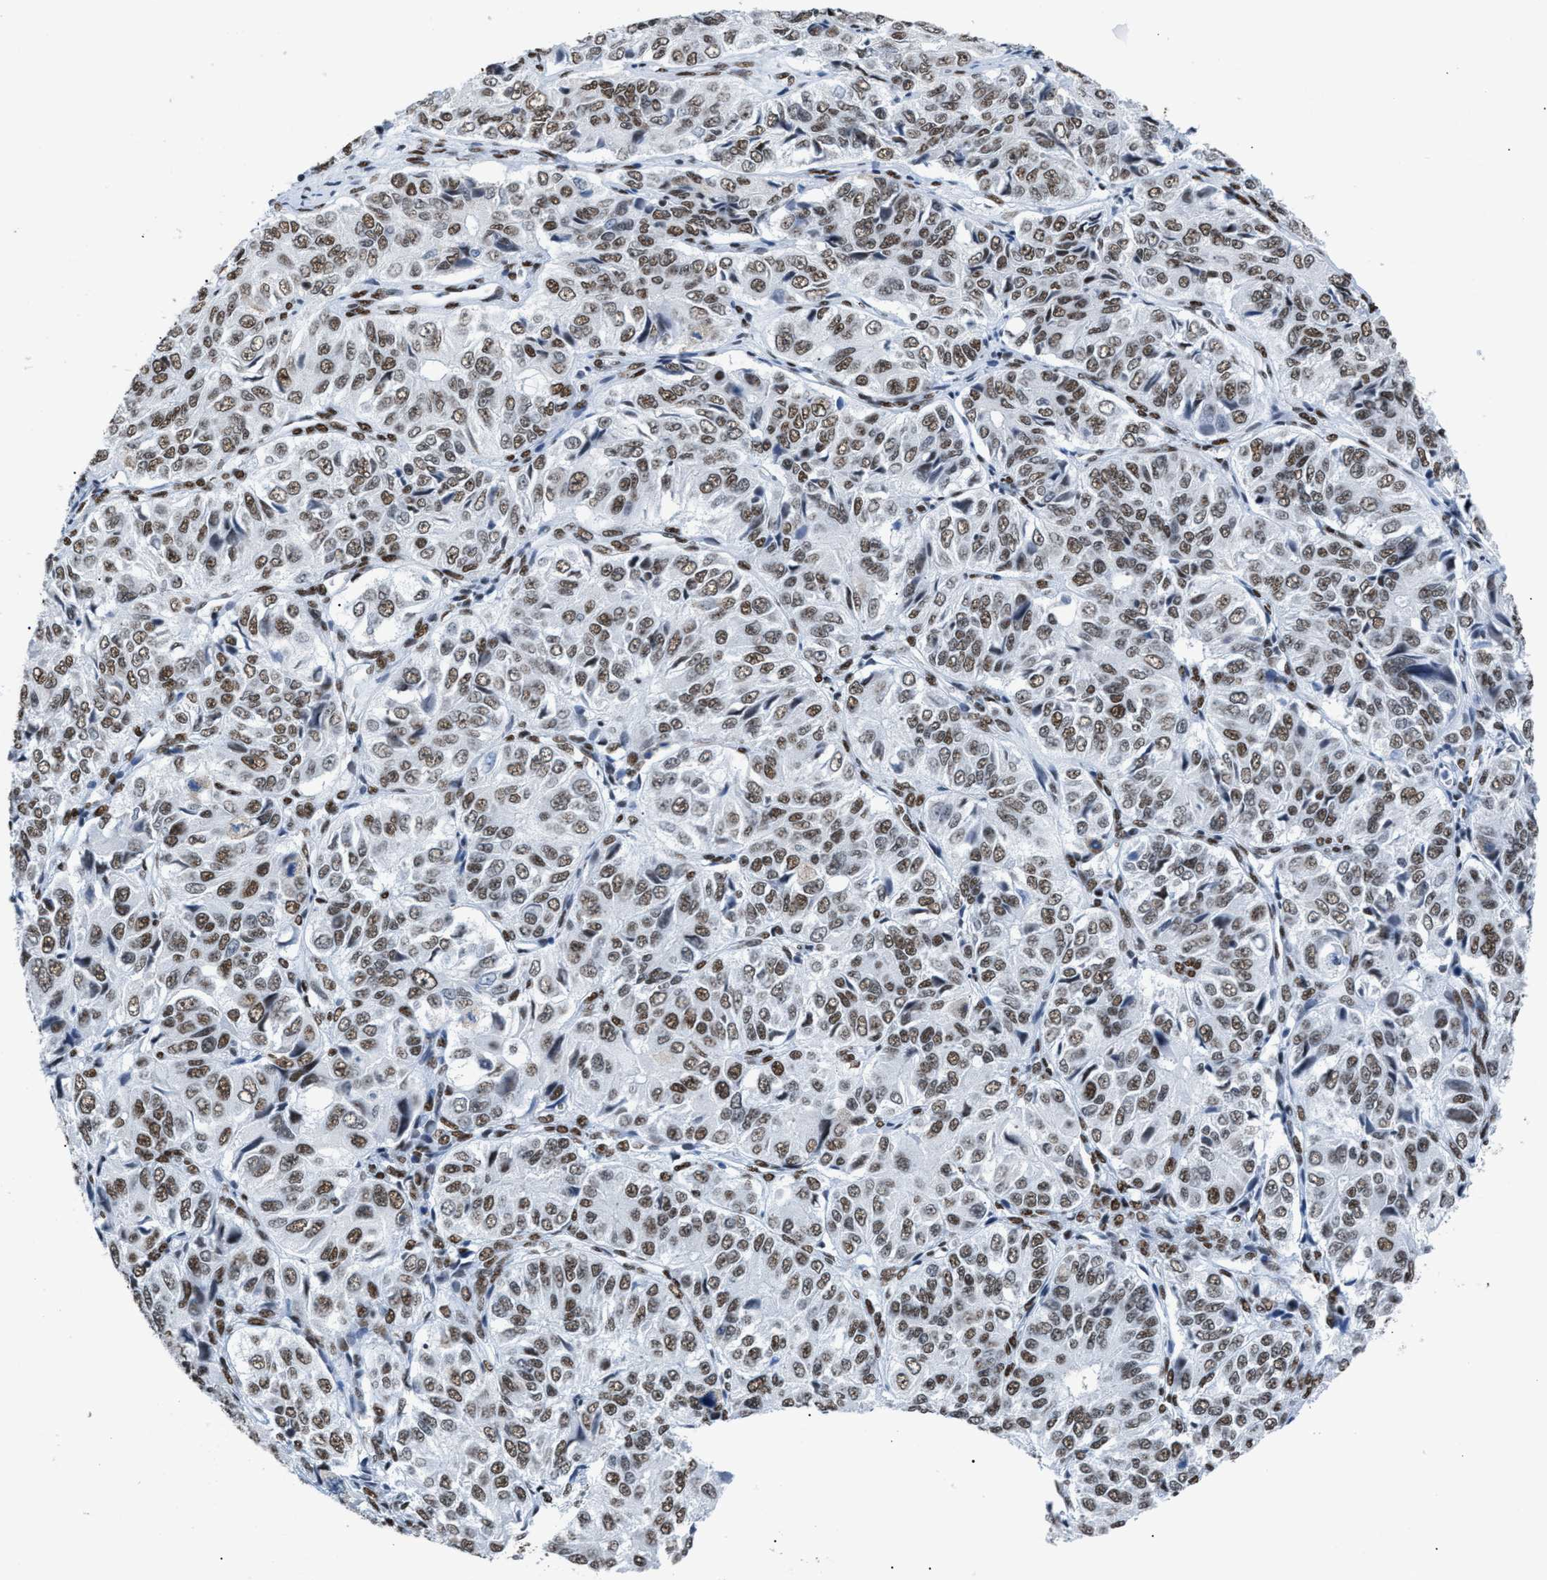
{"staining": {"intensity": "moderate", "quantity": ">75%", "location": "nuclear"}, "tissue": "ovarian cancer", "cell_type": "Tumor cells", "image_type": "cancer", "snomed": [{"axis": "morphology", "description": "Carcinoma, endometroid"}, {"axis": "topography", "description": "Ovary"}], "caption": "Tumor cells reveal moderate nuclear staining in about >75% of cells in endometroid carcinoma (ovarian).", "gene": "CCAR2", "patient": {"sex": "female", "age": 51}}